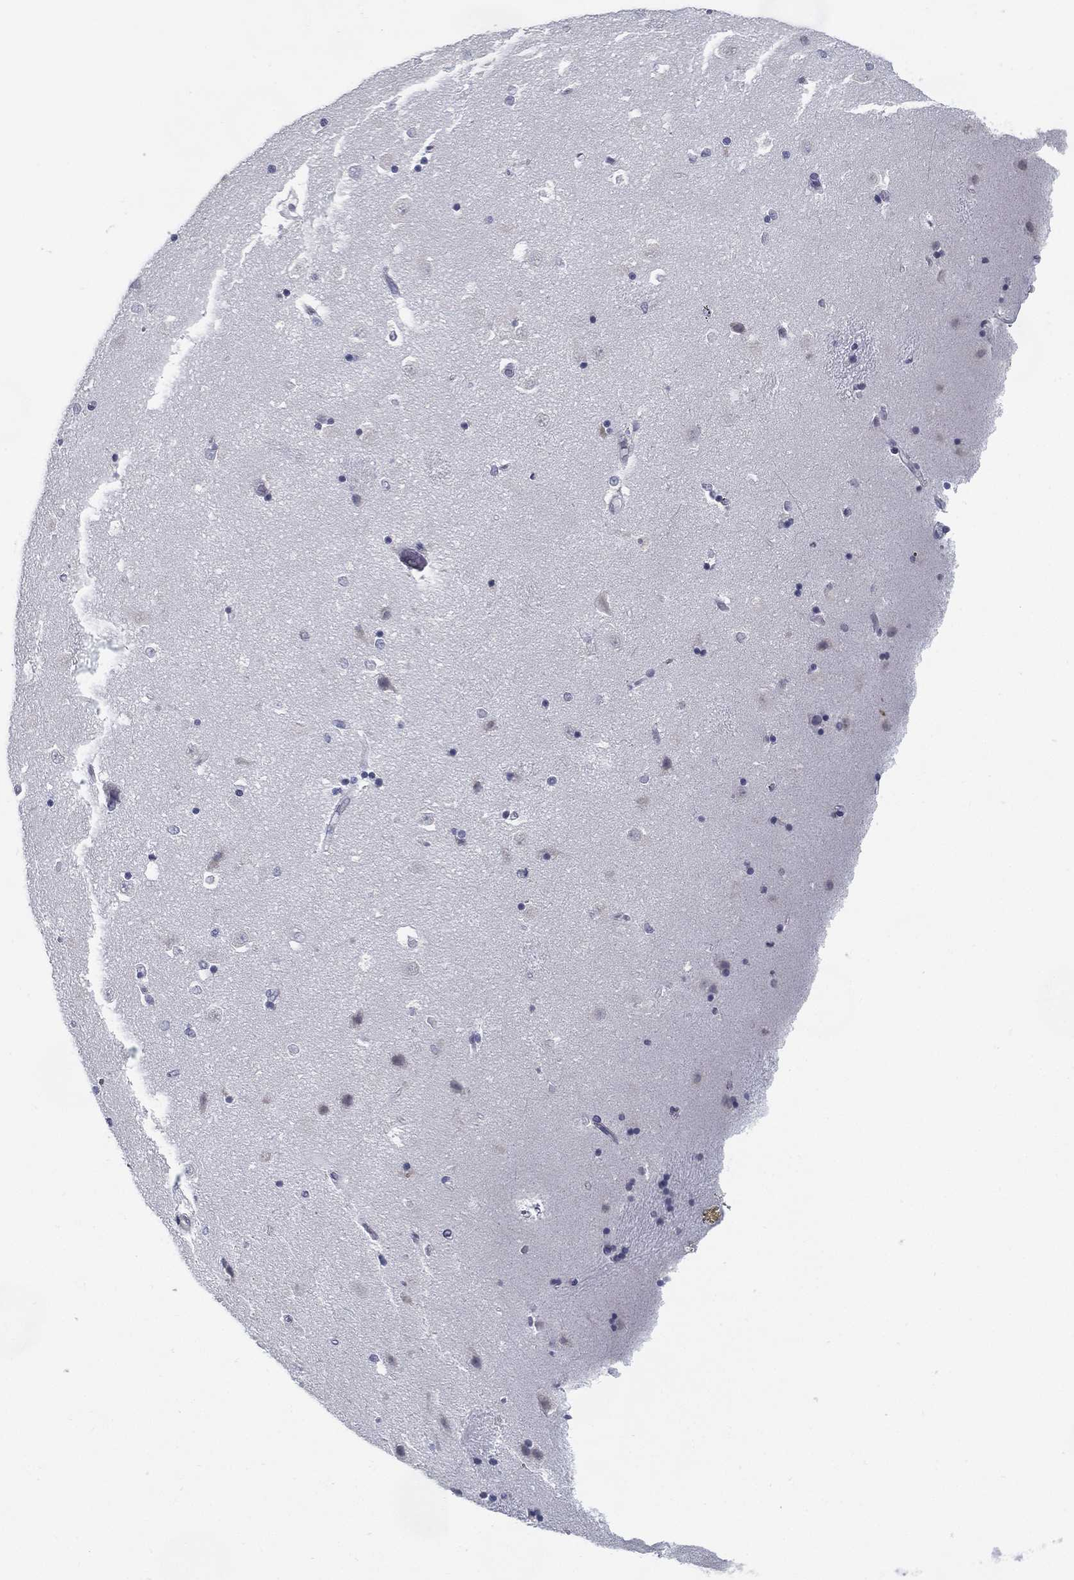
{"staining": {"intensity": "negative", "quantity": "none", "location": "none"}, "tissue": "caudate", "cell_type": "Glial cells", "image_type": "normal", "snomed": [{"axis": "morphology", "description": "Normal tissue, NOS"}, {"axis": "topography", "description": "Lateral ventricle wall"}], "caption": "Immunohistochemical staining of benign caudate displays no significant positivity in glial cells.", "gene": "C19orf18", "patient": {"sex": "male", "age": 51}}